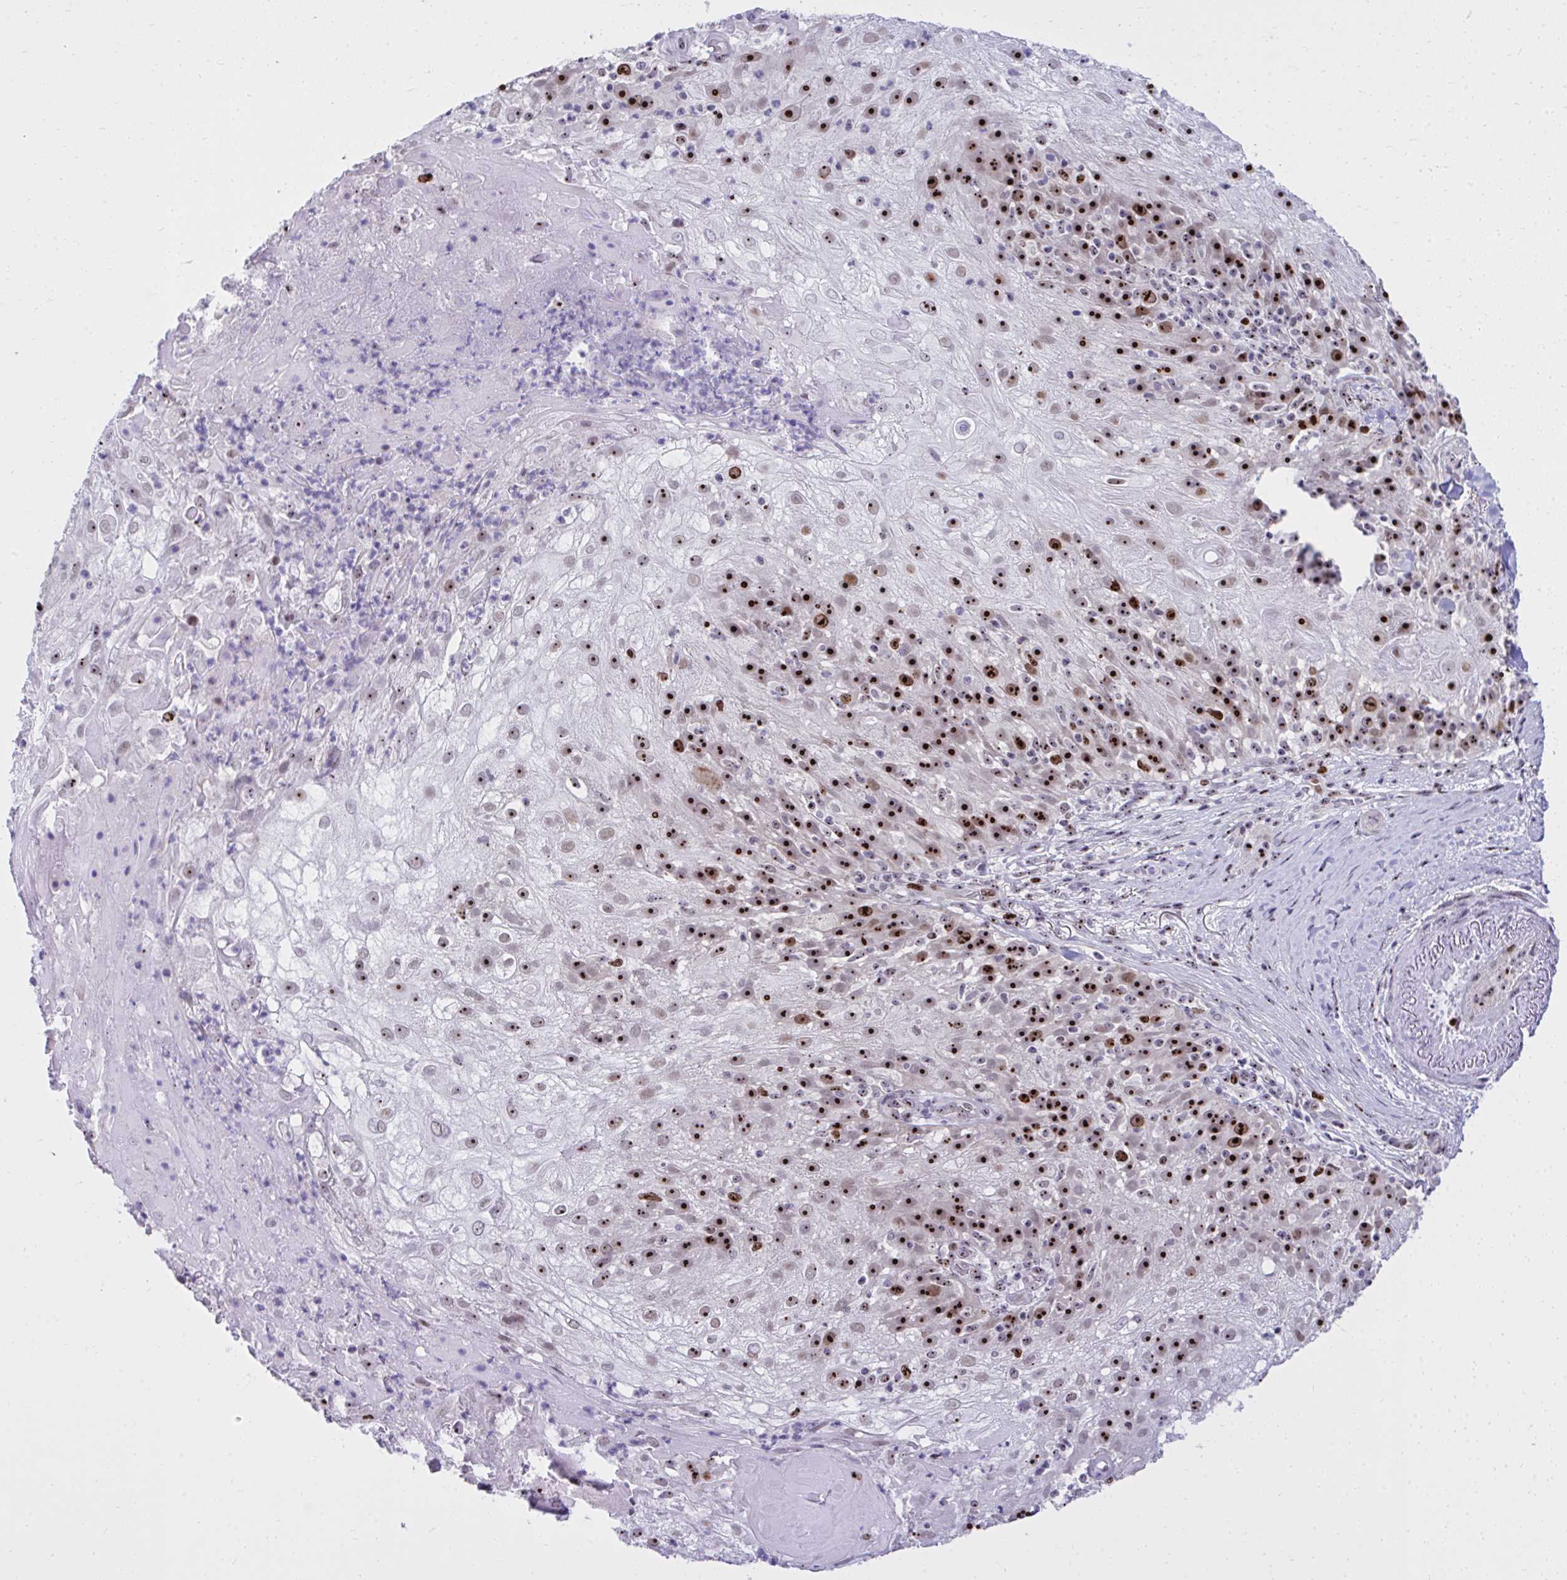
{"staining": {"intensity": "strong", "quantity": ">75%", "location": "nuclear"}, "tissue": "skin cancer", "cell_type": "Tumor cells", "image_type": "cancer", "snomed": [{"axis": "morphology", "description": "Normal tissue, NOS"}, {"axis": "morphology", "description": "Squamous cell carcinoma, NOS"}, {"axis": "topography", "description": "Skin"}], "caption": "A brown stain highlights strong nuclear staining of a protein in squamous cell carcinoma (skin) tumor cells.", "gene": "CEP72", "patient": {"sex": "female", "age": 83}}